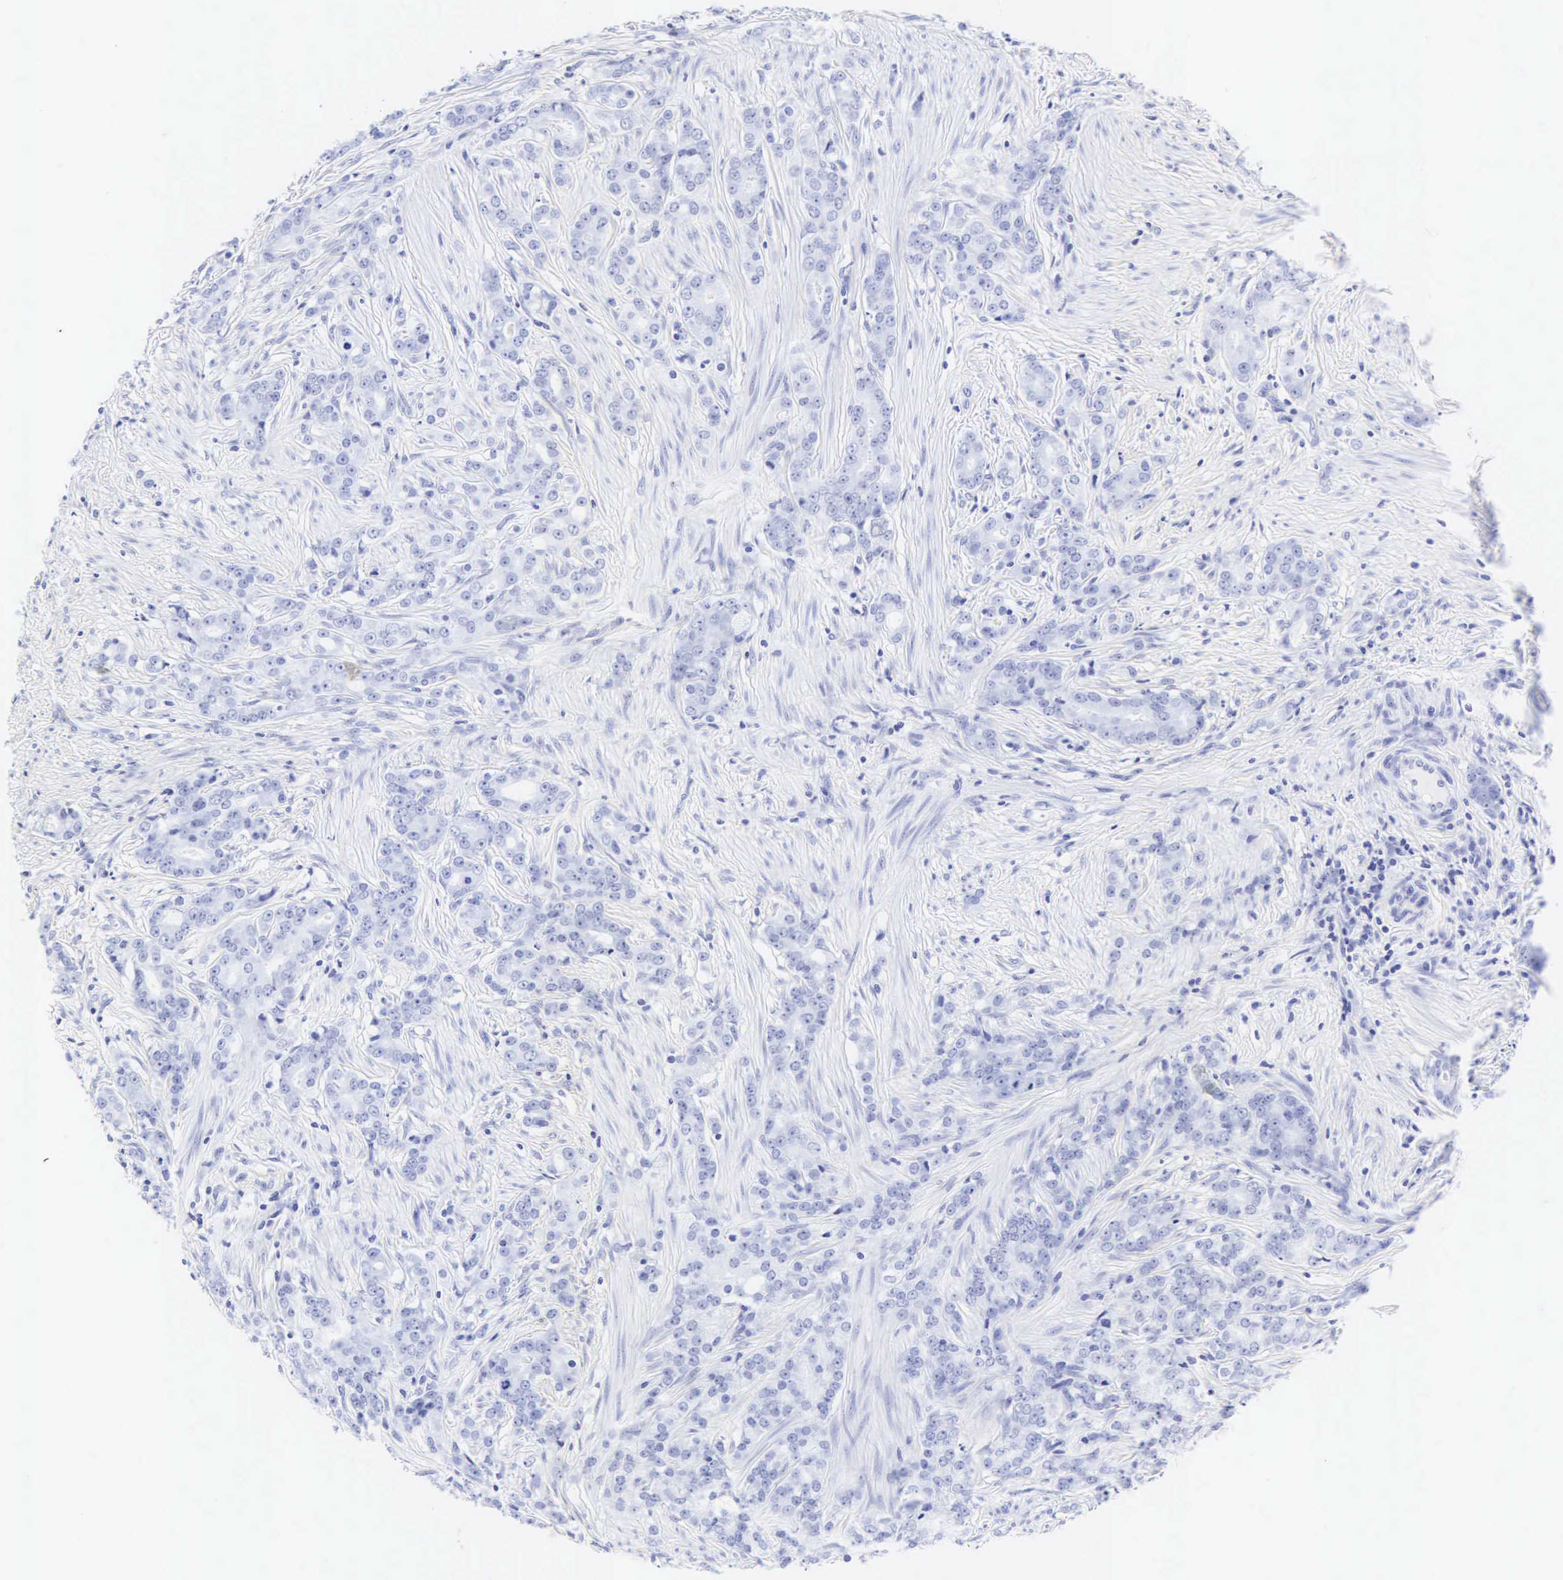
{"staining": {"intensity": "negative", "quantity": "none", "location": "none"}, "tissue": "prostate cancer", "cell_type": "Tumor cells", "image_type": "cancer", "snomed": [{"axis": "morphology", "description": "Adenocarcinoma, Medium grade"}, {"axis": "topography", "description": "Prostate"}], "caption": "There is no significant staining in tumor cells of prostate cancer (medium-grade adenocarcinoma). (Stains: DAB immunohistochemistry with hematoxylin counter stain, Microscopy: brightfield microscopy at high magnification).", "gene": "CGB3", "patient": {"sex": "male", "age": 59}}